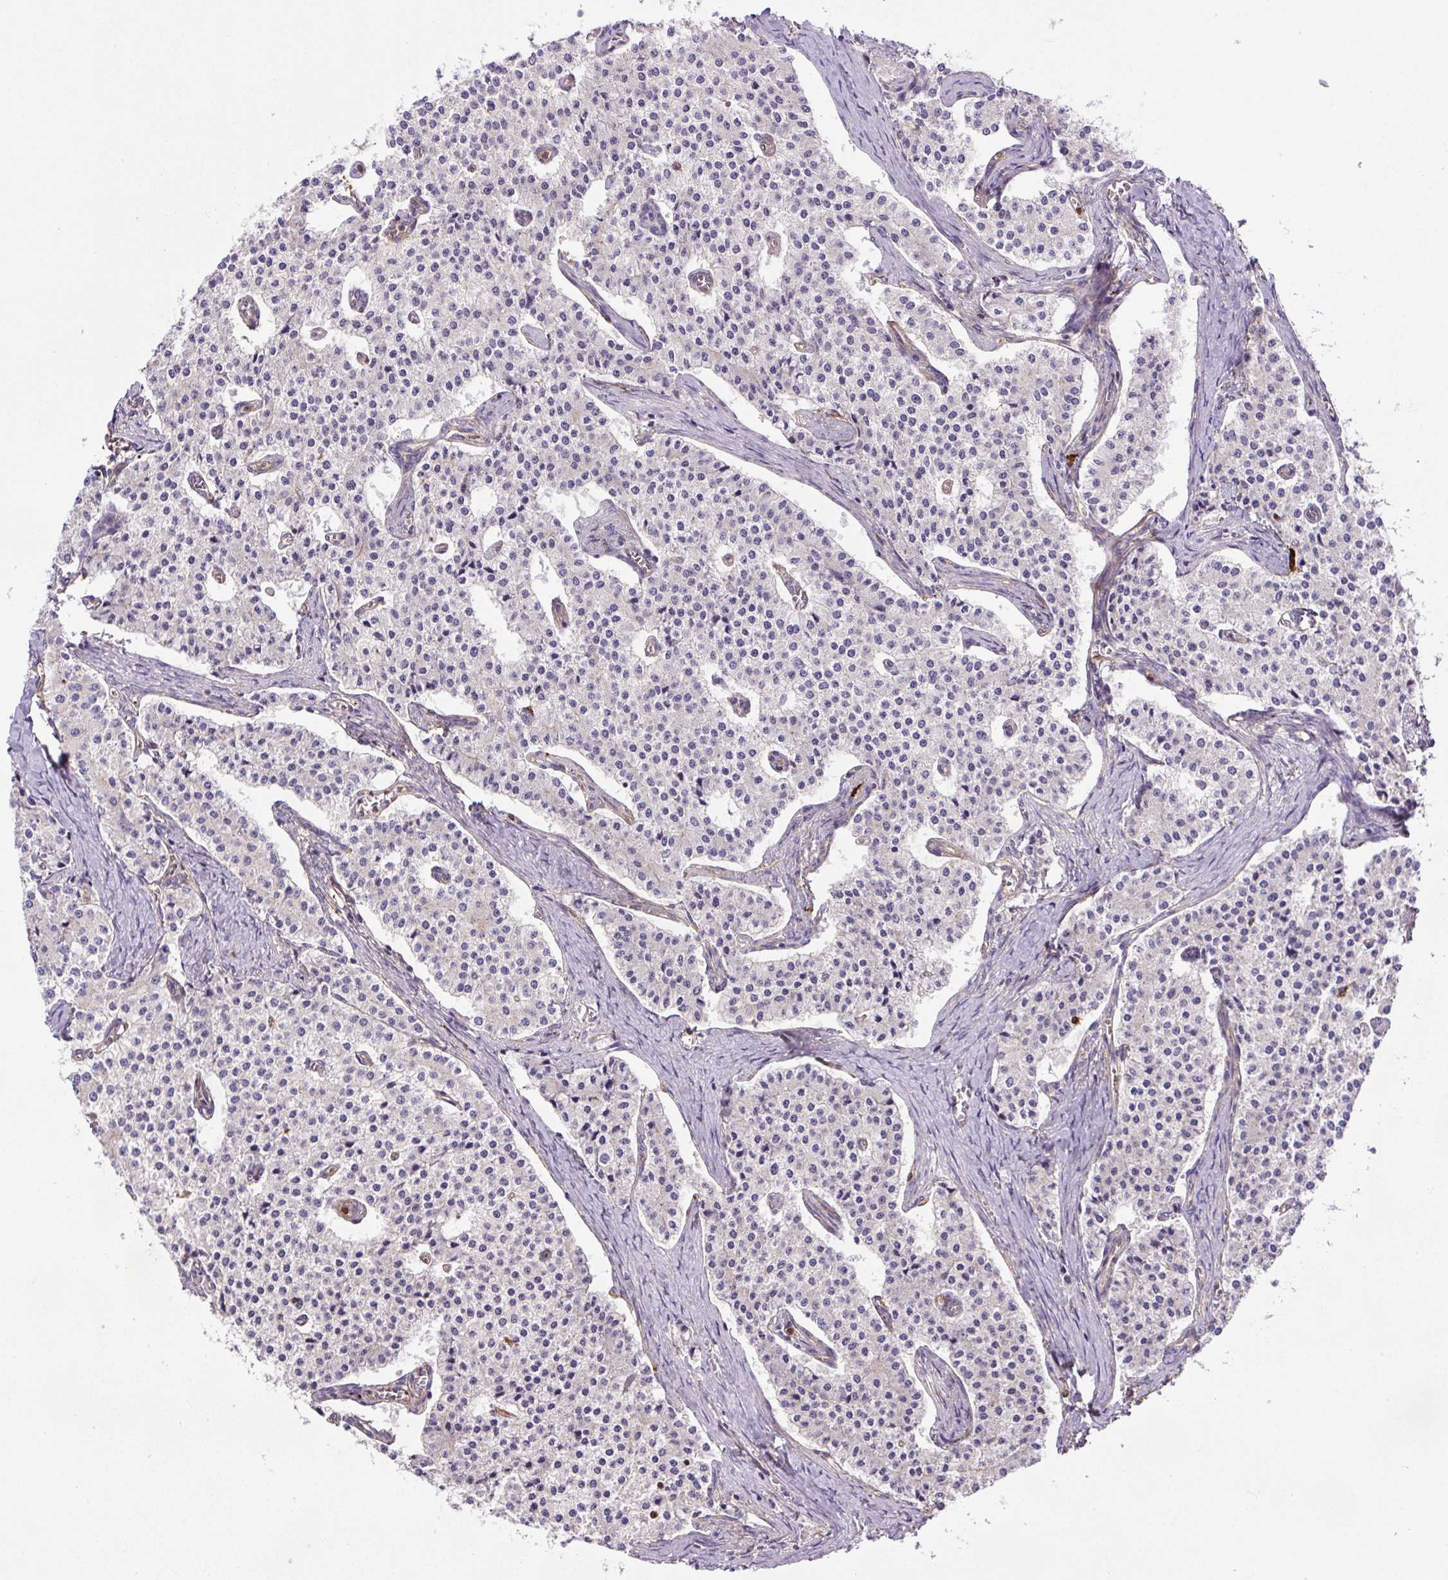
{"staining": {"intensity": "negative", "quantity": "none", "location": "none"}, "tissue": "carcinoid", "cell_type": "Tumor cells", "image_type": "cancer", "snomed": [{"axis": "morphology", "description": "Carcinoid, malignant, NOS"}, {"axis": "topography", "description": "Colon"}], "caption": "Immunohistochemistry micrograph of malignant carcinoid stained for a protein (brown), which displays no expression in tumor cells.", "gene": "B3GALT5", "patient": {"sex": "female", "age": 52}}